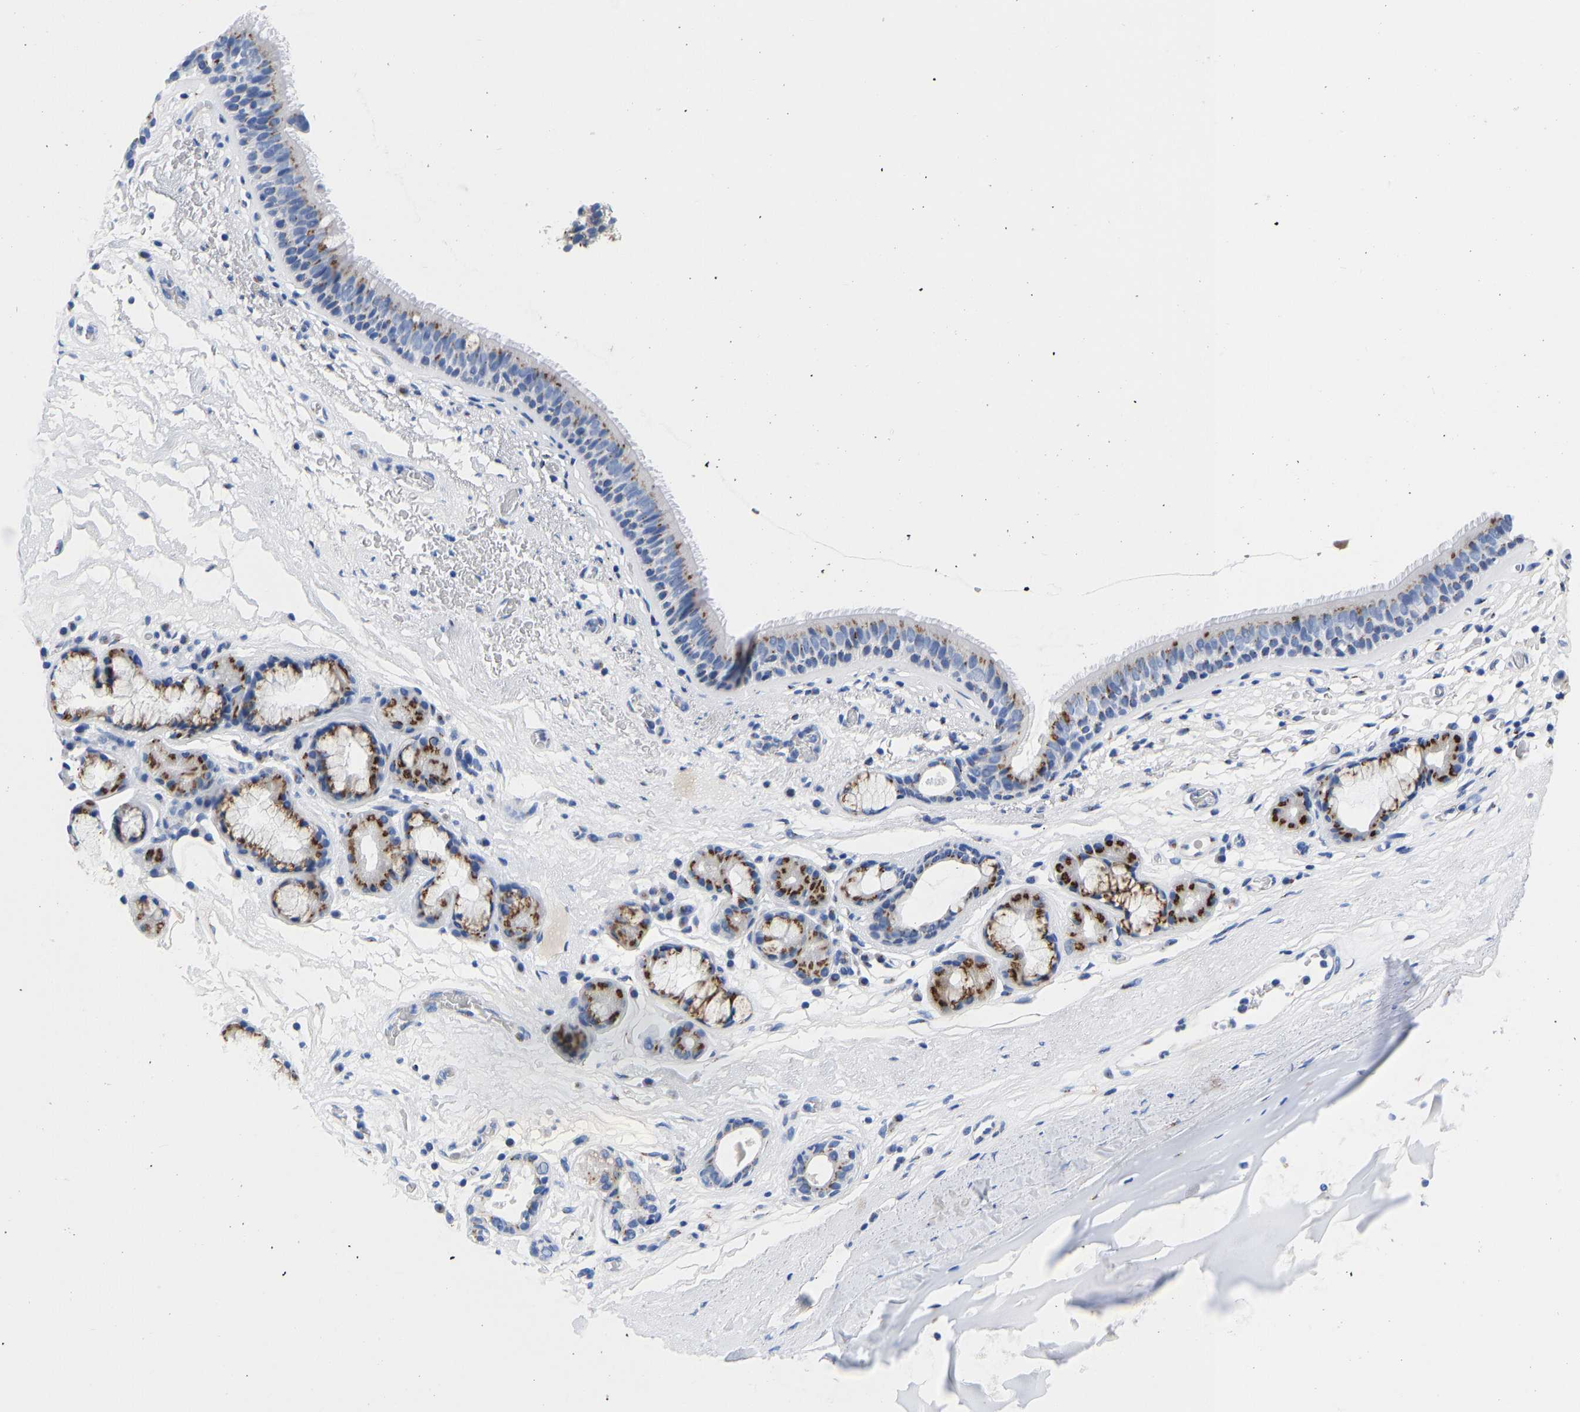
{"staining": {"intensity": "moderate", "quantity": "25%-75%", "location": "cytoplasmic/membranous"}, "tissue": "bronchus", "cell_type": "Respiratory epithelial cells", "image_type": "normal", "snomed": [{"axis": "morphology", "description": "Normal tissue, NOS"}, {"axis": "topography", "description": "Cartilage tissue"}], "caption": "About 25%-75% of respiratory epithelial cells in normal human bronchus show moderate cytoplasmic/membranous protein positivity as visualized by brown immunohistochemical staining.", "gene": "TMEM87A", "patient": {"sex": "female", "age": 63}}